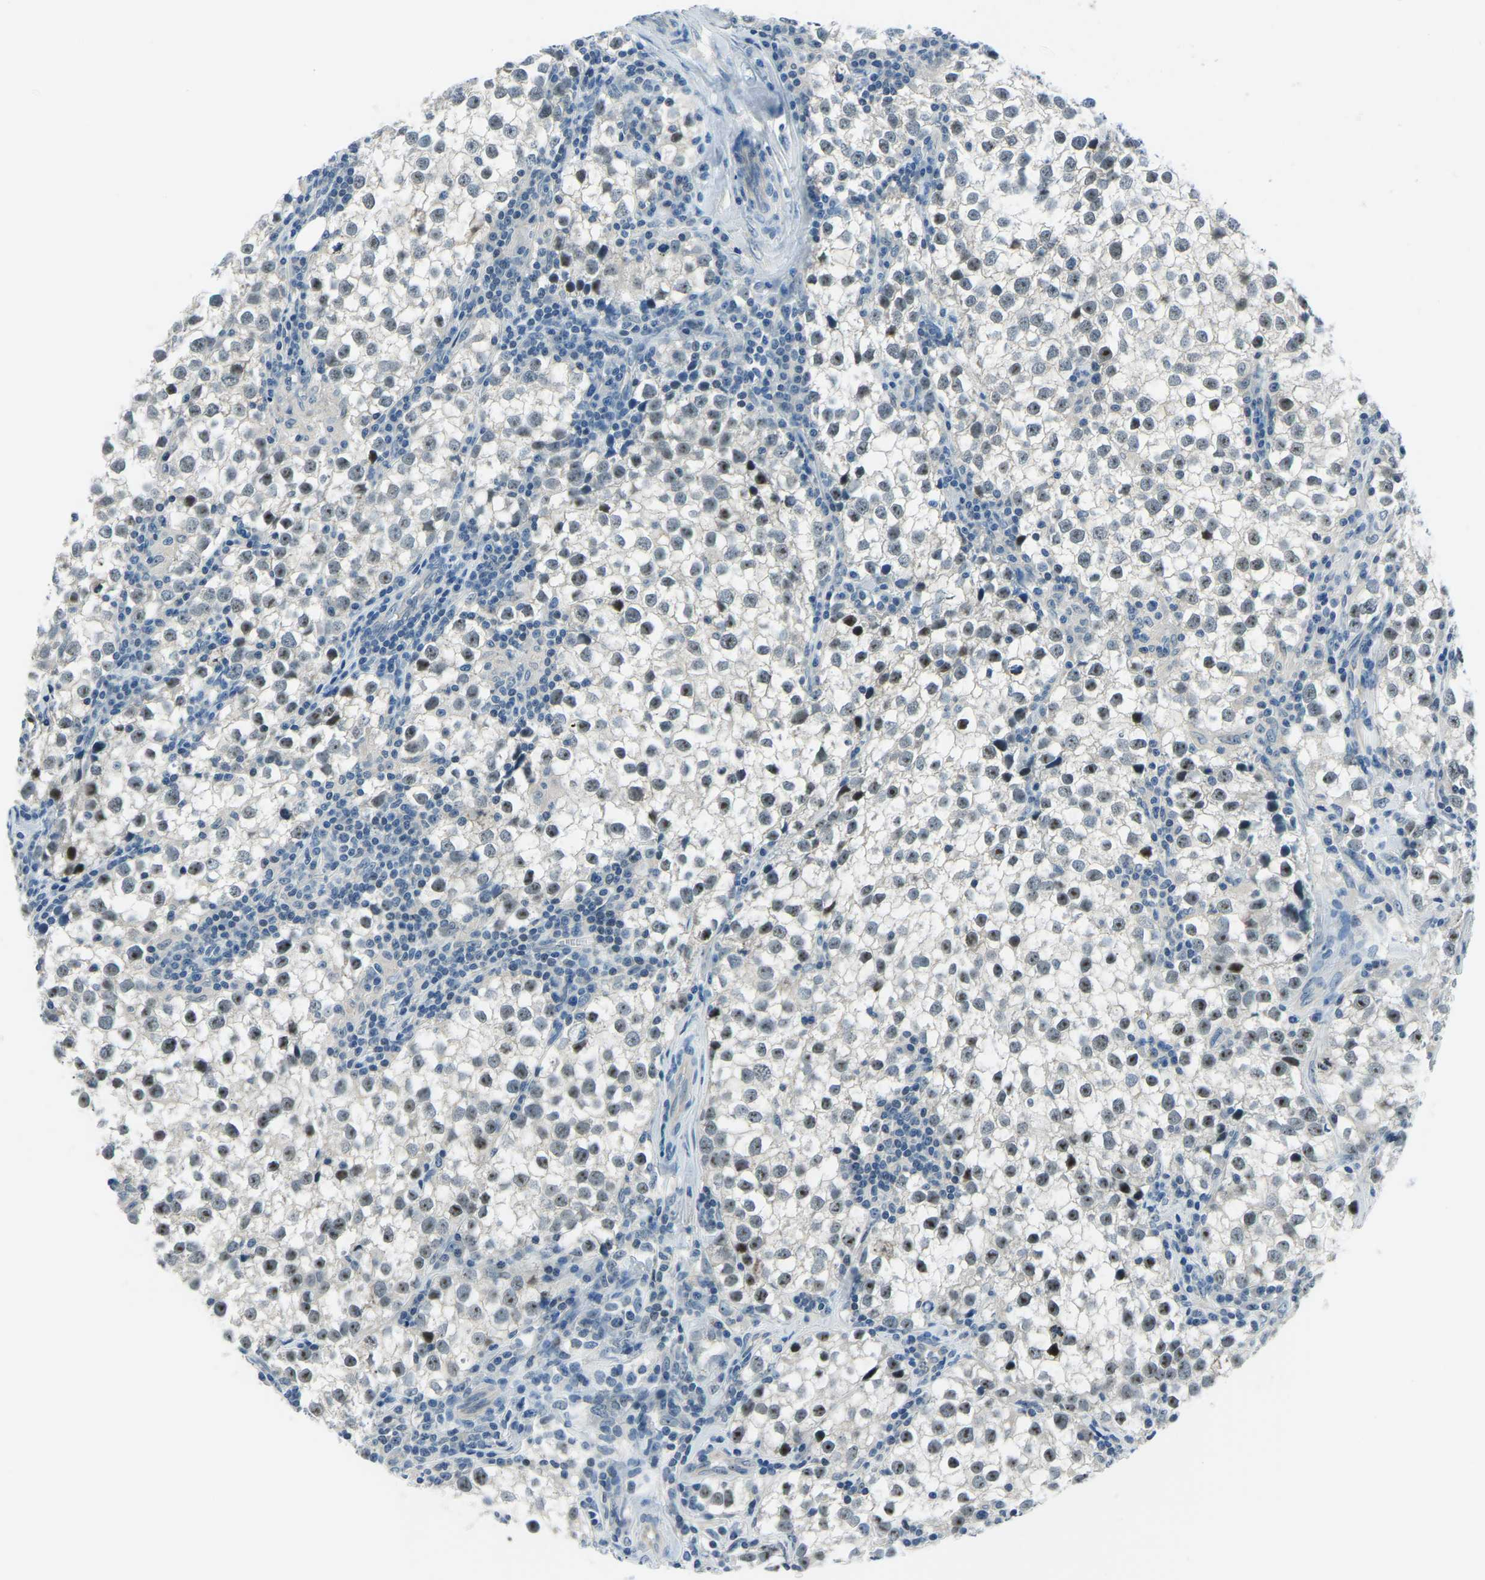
{"staining": {"intensity": "moderate", "quantity": "25%-75%", "location": "nuclear"}, "tissue": "testis cancer", "cell_type": "Tumor cells", "image_type": "cancer", "snomed": [{"axis": "morphology", "description": "Seminoma, NOS"}, {"axis": "morphology", "description": "Carcinoma, Embryonal, NOS"}, {"axis": "topography", "description": "Testis"}], "caption": "Immunohistochemistry staining of embryonal carcinoma (testis), which reveals medium levels of moderate nuclear expression in approximately 25%-75% of tumor cells indicating moderate nuclear protein positivity. The staining was performed using DAB (3,3'-diaminobenzidine) (brown) for protein detection and nuclei were counterstained in hematoxylin (blue).", "gene": "RRP1", "patient": {"sex": "male", "age": 36}}